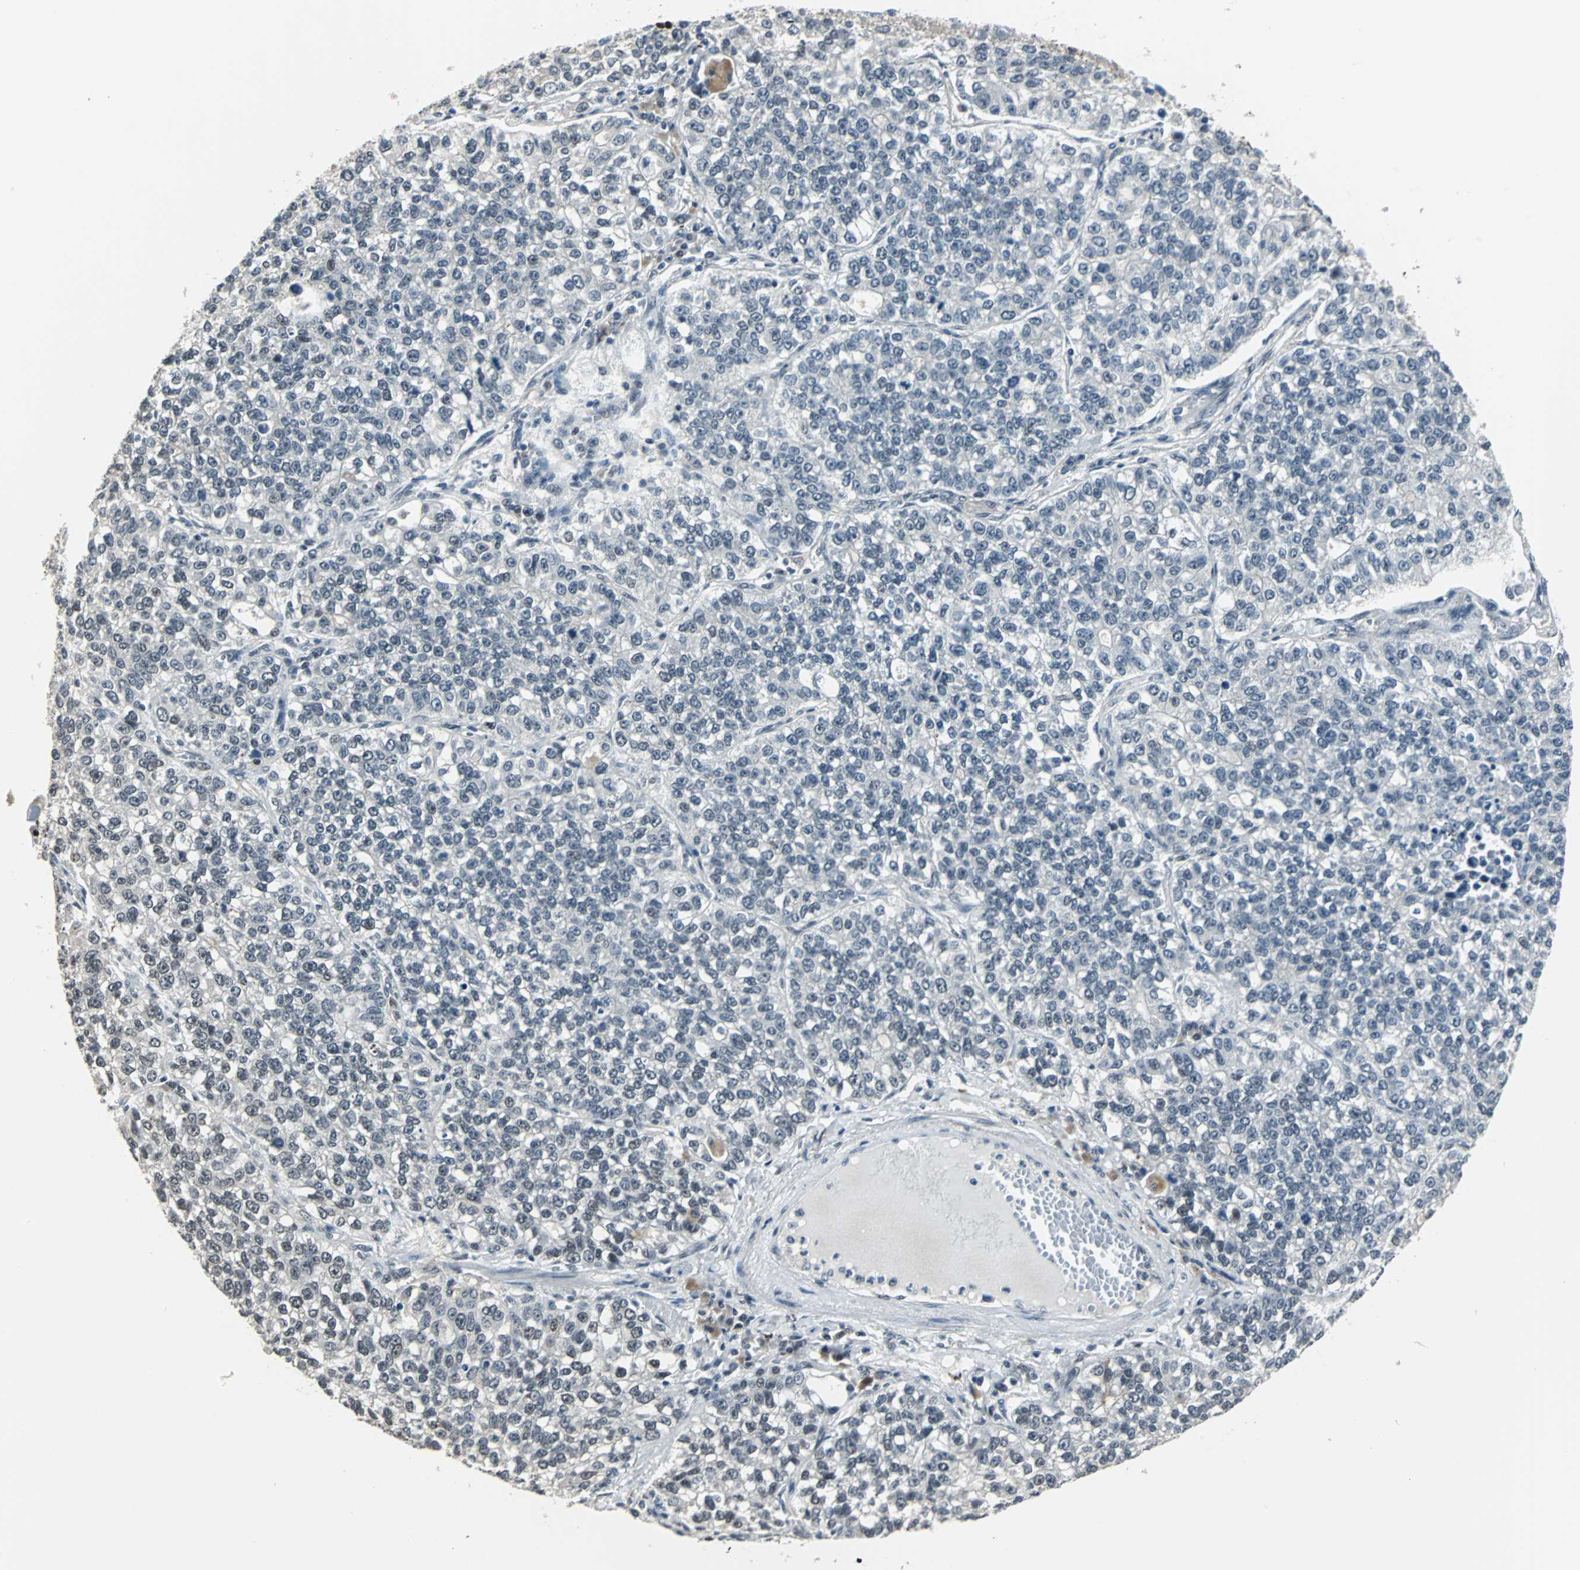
{"staining": {"intensity": "negative", "quantity": "none", "location": "none"}, "tissue": "lung cancer", "cell_type": "Tumor cells", "image_type": "cancer", "snomed": [{"axis": "morphology", "description": "Adenocarcinoma, NOS"}, {"axis": "topography", "description": "Lung"}], "caption": "Immunohistochemistry (IHC) of lung adenocarcinoma displays no positivity in tumor cells.", "gene": "MKX", "patient": {"sex": "male", "age": 49}}